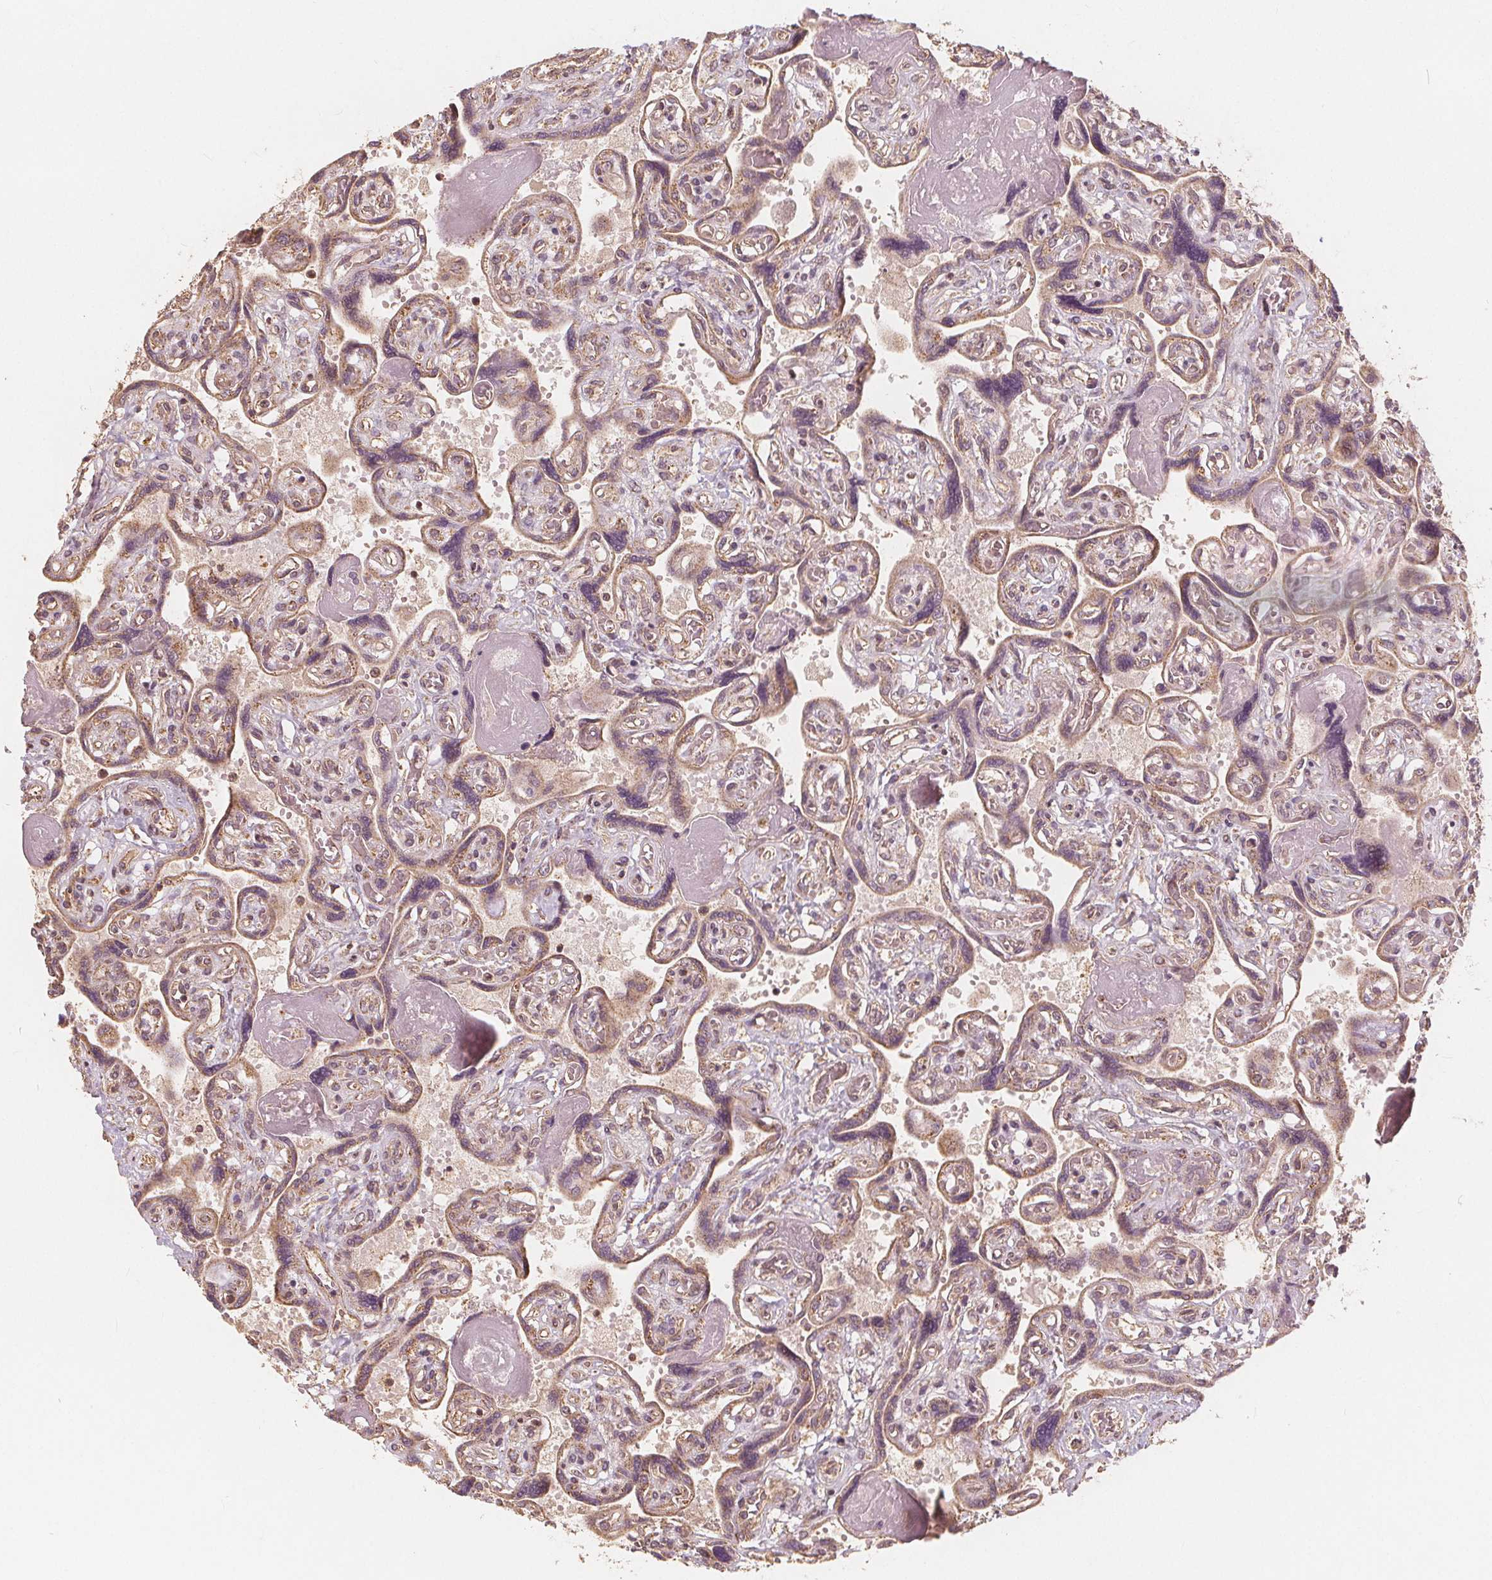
{"staining": {"intensity": "weak", "quantity": ">75%", "location": "cytoplasmic/membranous"}, "tissue": "placenta", "cell_type": "Decidual cells", "image_type": "normal", "snomed": [{"axis": "morphology", "description": "Normal tissue, NOS"}, {"axis": "topography", "description": "Placenta"}], "caption": "Placenta stained for a protein demonstrates weak cytoplasmic/membranous positivity in decidual cells. Immunohistochemistry (ihc) stains the protein of interest in brown and the nuclei are stained blue.", "gene": "PEX26", "patient": {"sex": "female", "age": 32}}